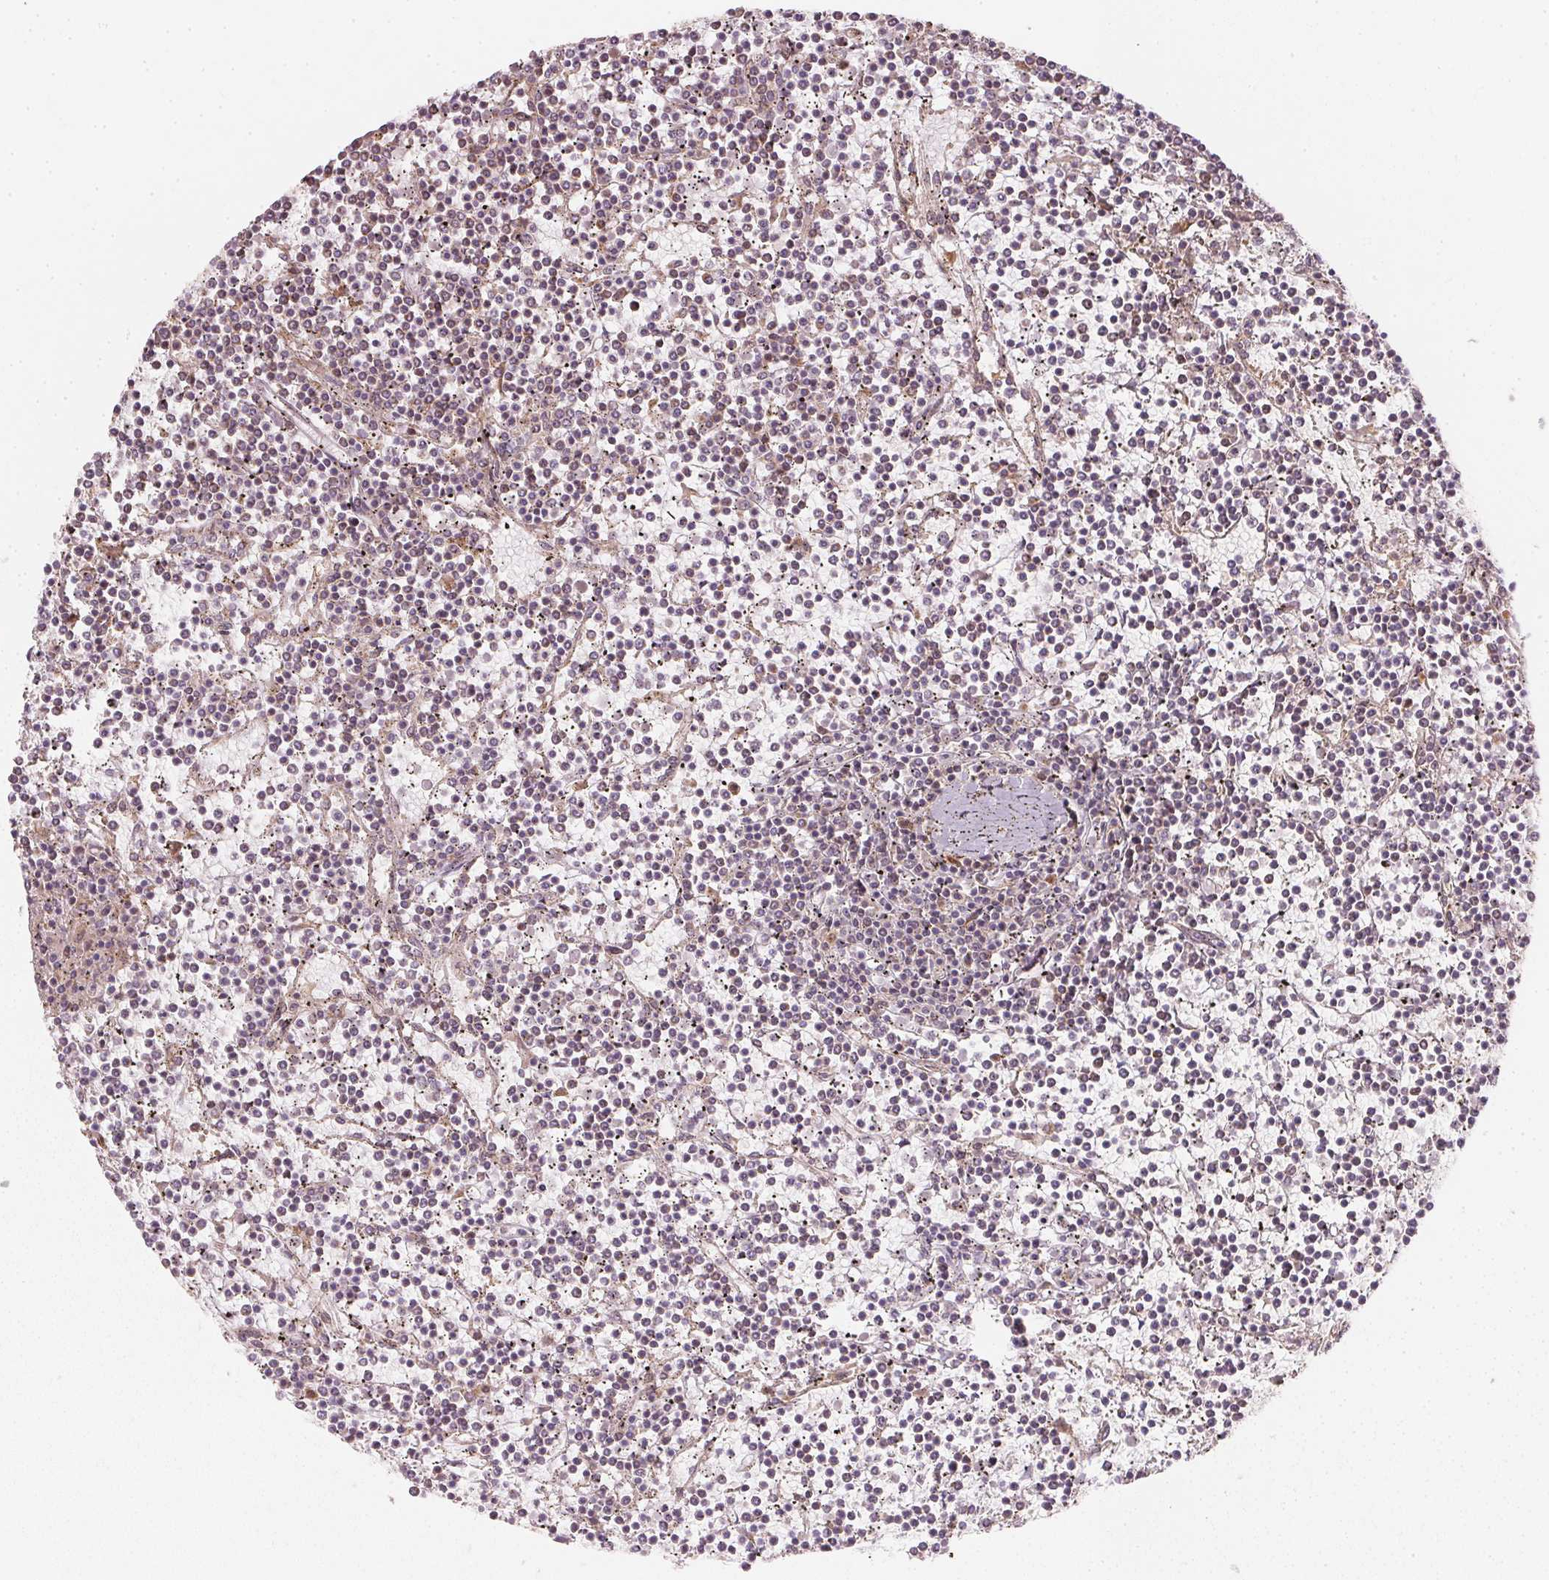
{"staining": {"intensity": "negative", "quantity": "none", "location": "none"}, "tissue": "lymphoma", "cell_type": "Tumor cells", "image_type": "cancer", "snomed": [{"axis": "morphology", "description": "Malignant lymphoma, non-Hodgkin's type, Low grade"}, {"axis": "topography", "description": "Spleen"}], "caption": "Low-grade malignant lymphoma, non-Hodgkin's type stained for a protein using immunohistochemistry displays no staining tumor cells.", "gene": "WDR54", "patient": {"sex": "female", "age": 19}}